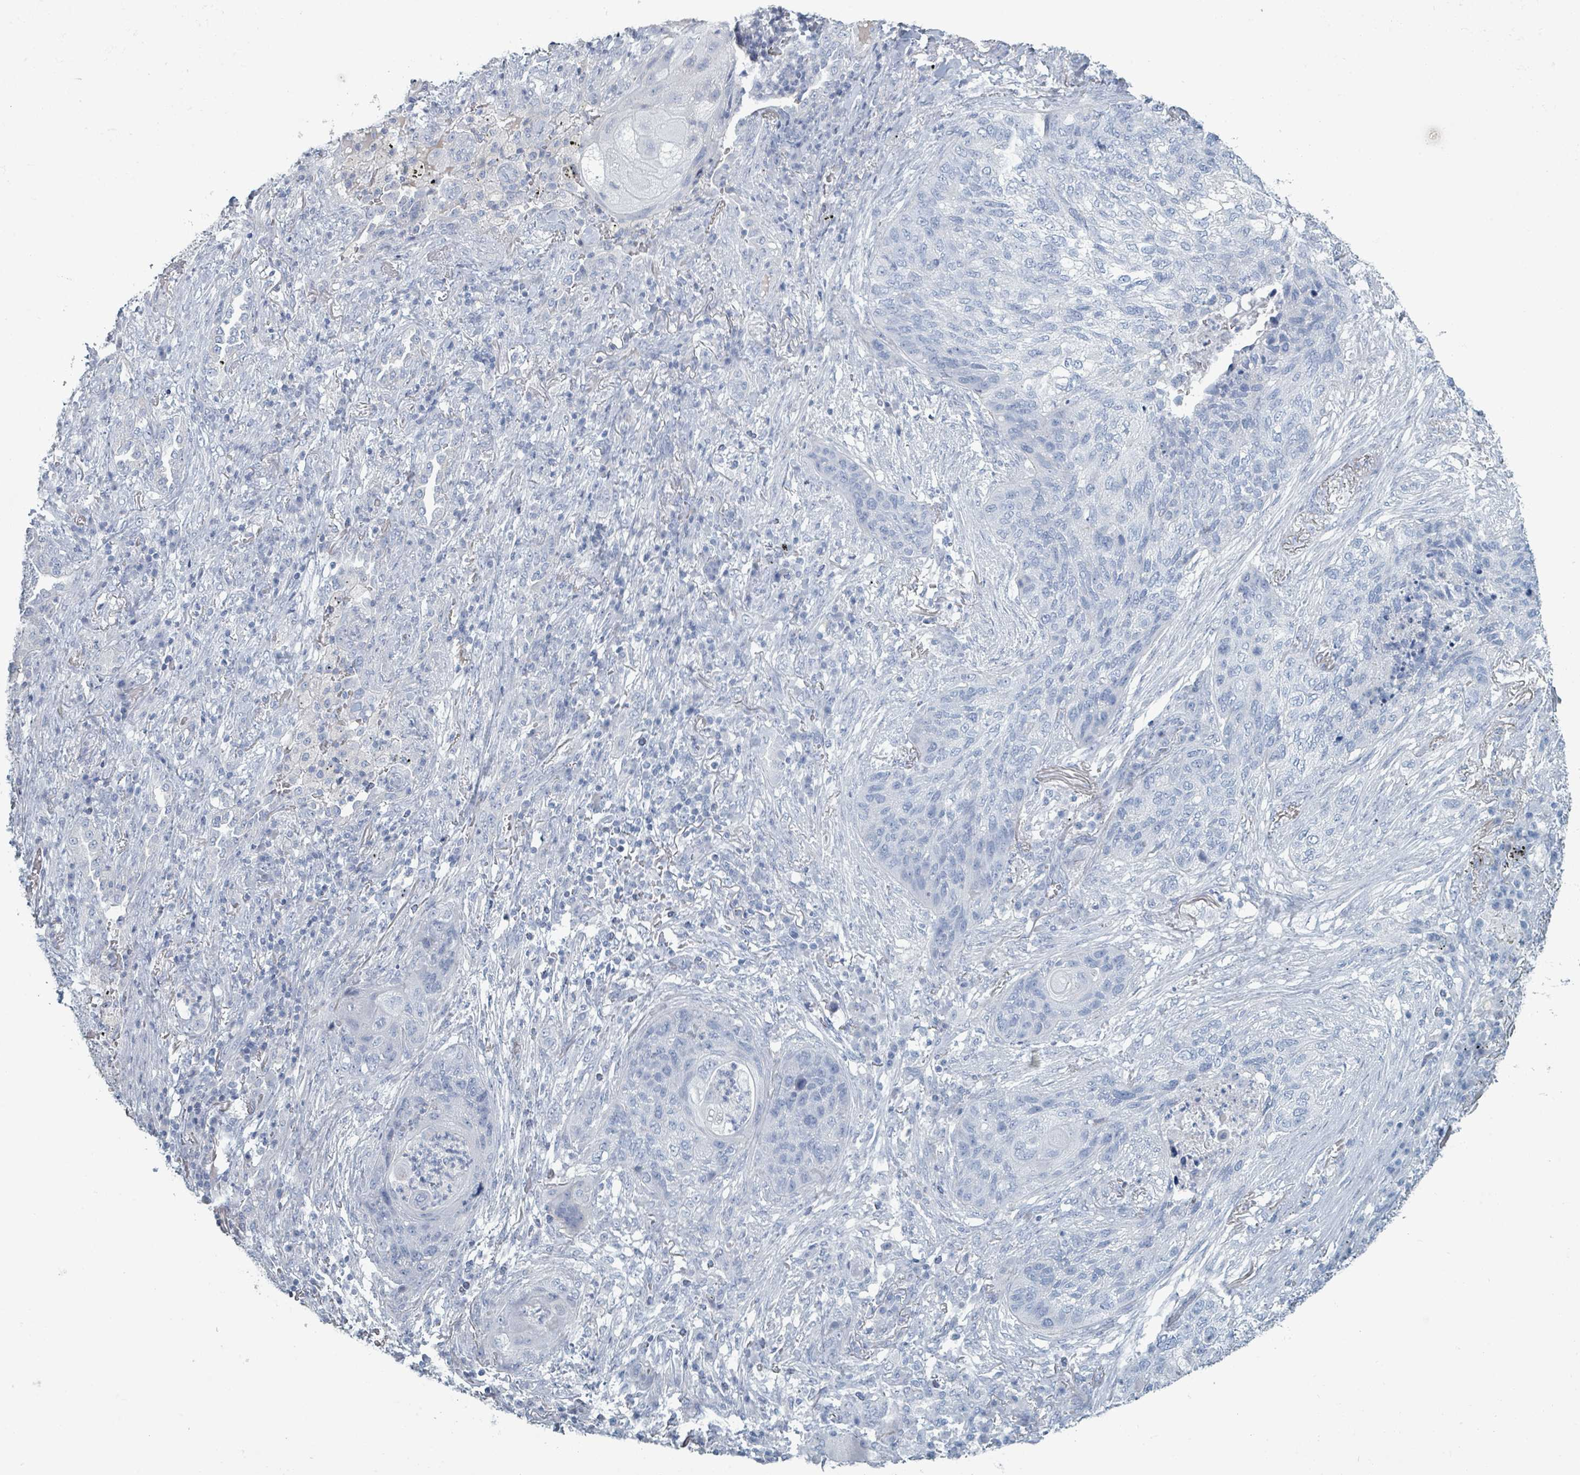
{"staining": {"intensity": "negative", "quantity": "none", "location": "none"}, "tissue": "lung cancer", "cell_type": "Tumor cells", "image_type": "cancer", "snomed": [{"axis": "morphology", "description": "Squamous cell carcinoma, NOS"}, {"axis": "topography", "description": "Lung"}], "caption": "IHC micrograph of squamous cell carcinoma (lung) stained for a protein (brown), which shows no expression in tumor cells.", "gene": "HEATR5A", "patient": {"sex": "female", "age": 63}}